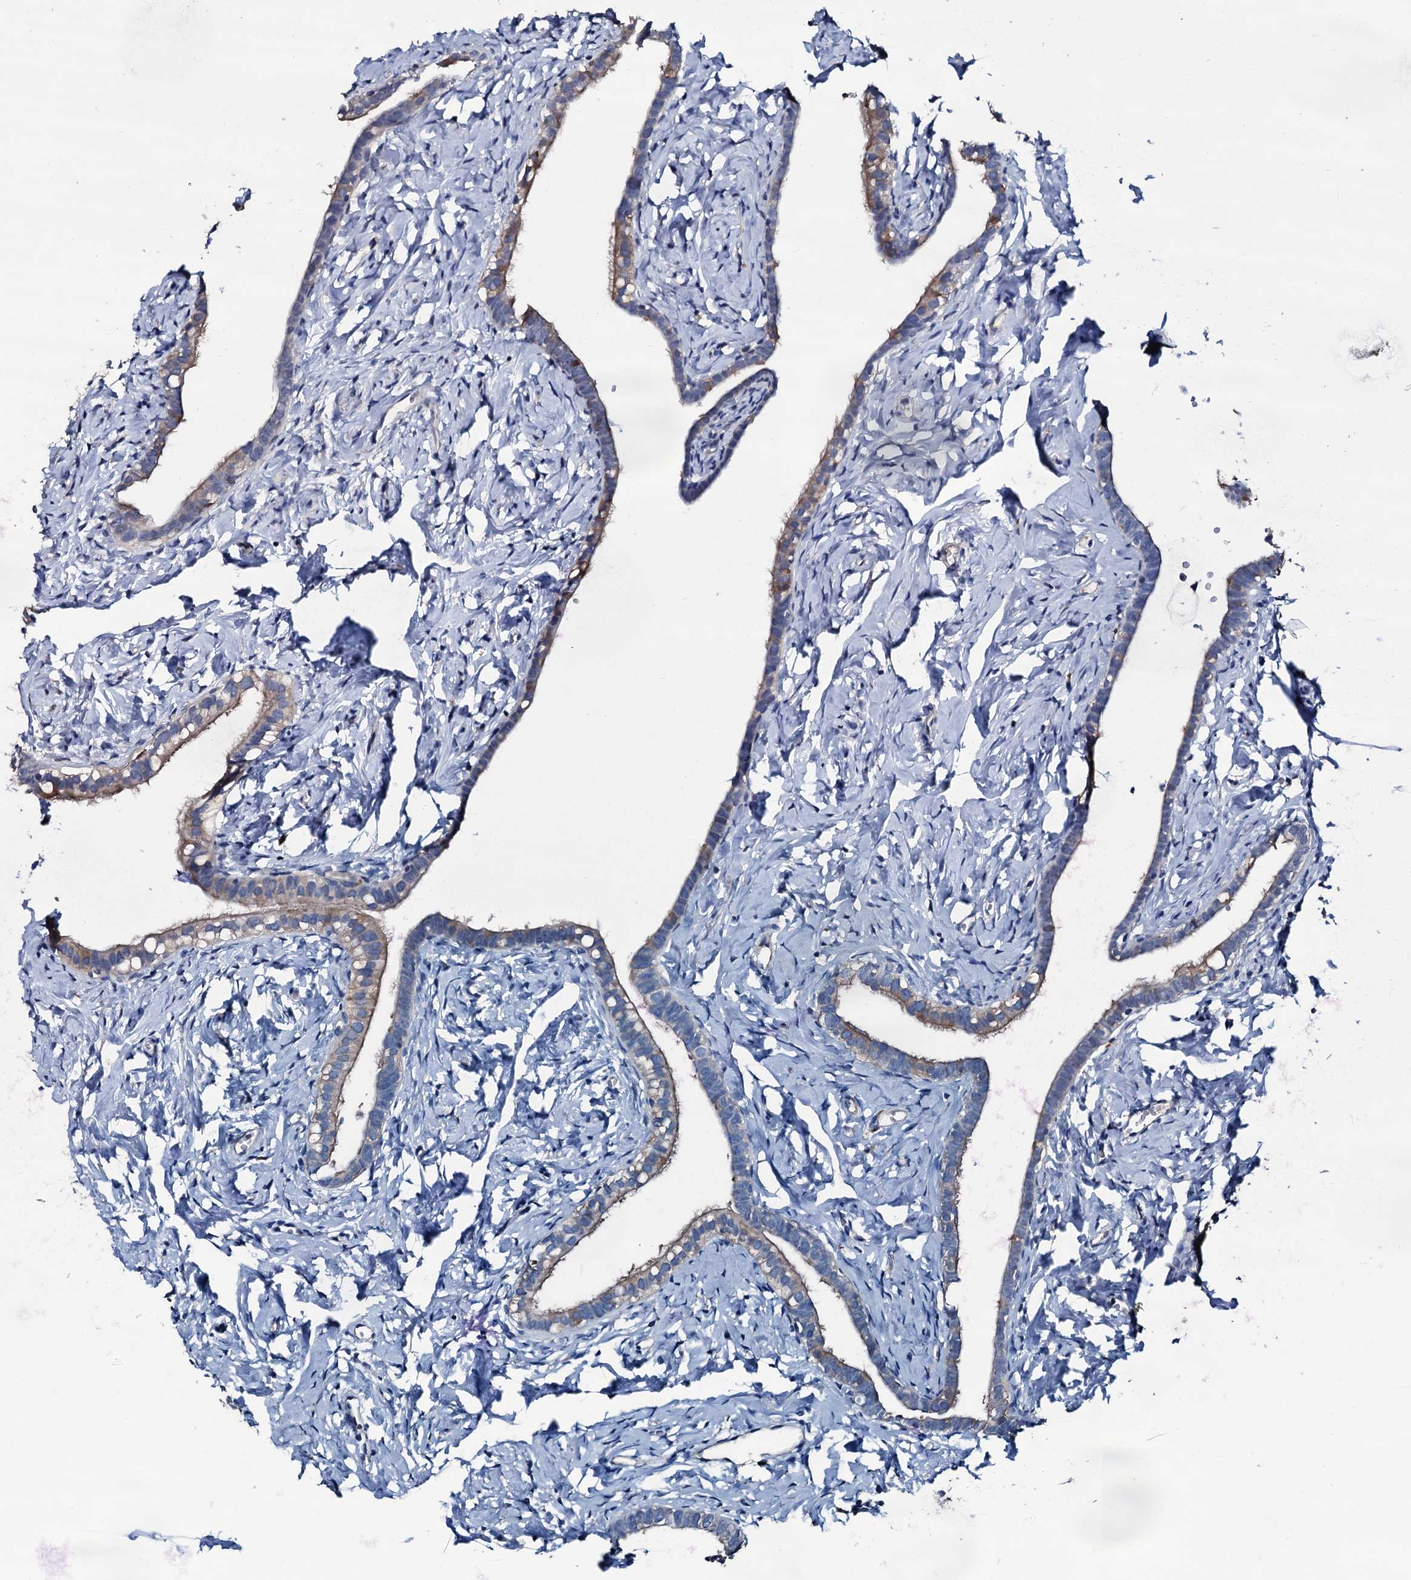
{"staining": {"intensity": "weak", "quantity": "<25%", "location": "cytoplasmic/membranous"}, "tissue": "fallopian tube", "cell_type": "Glandular cells", "image_type": "normal", "snomed": [{"axis": "morphology", "description": "Normal tissue, NOS"}, {"axis": "topography", "description": "Fallopian tube"}], "caption": "This photomicrograph is of benign fallopian tube stained with immunohistochemistry to label a protein in brown with the nuclei are counter-stained blue. There is no staining in glandular cells.", "gene": "IL12B", "patient": {"sex": "female", "age": 66}}